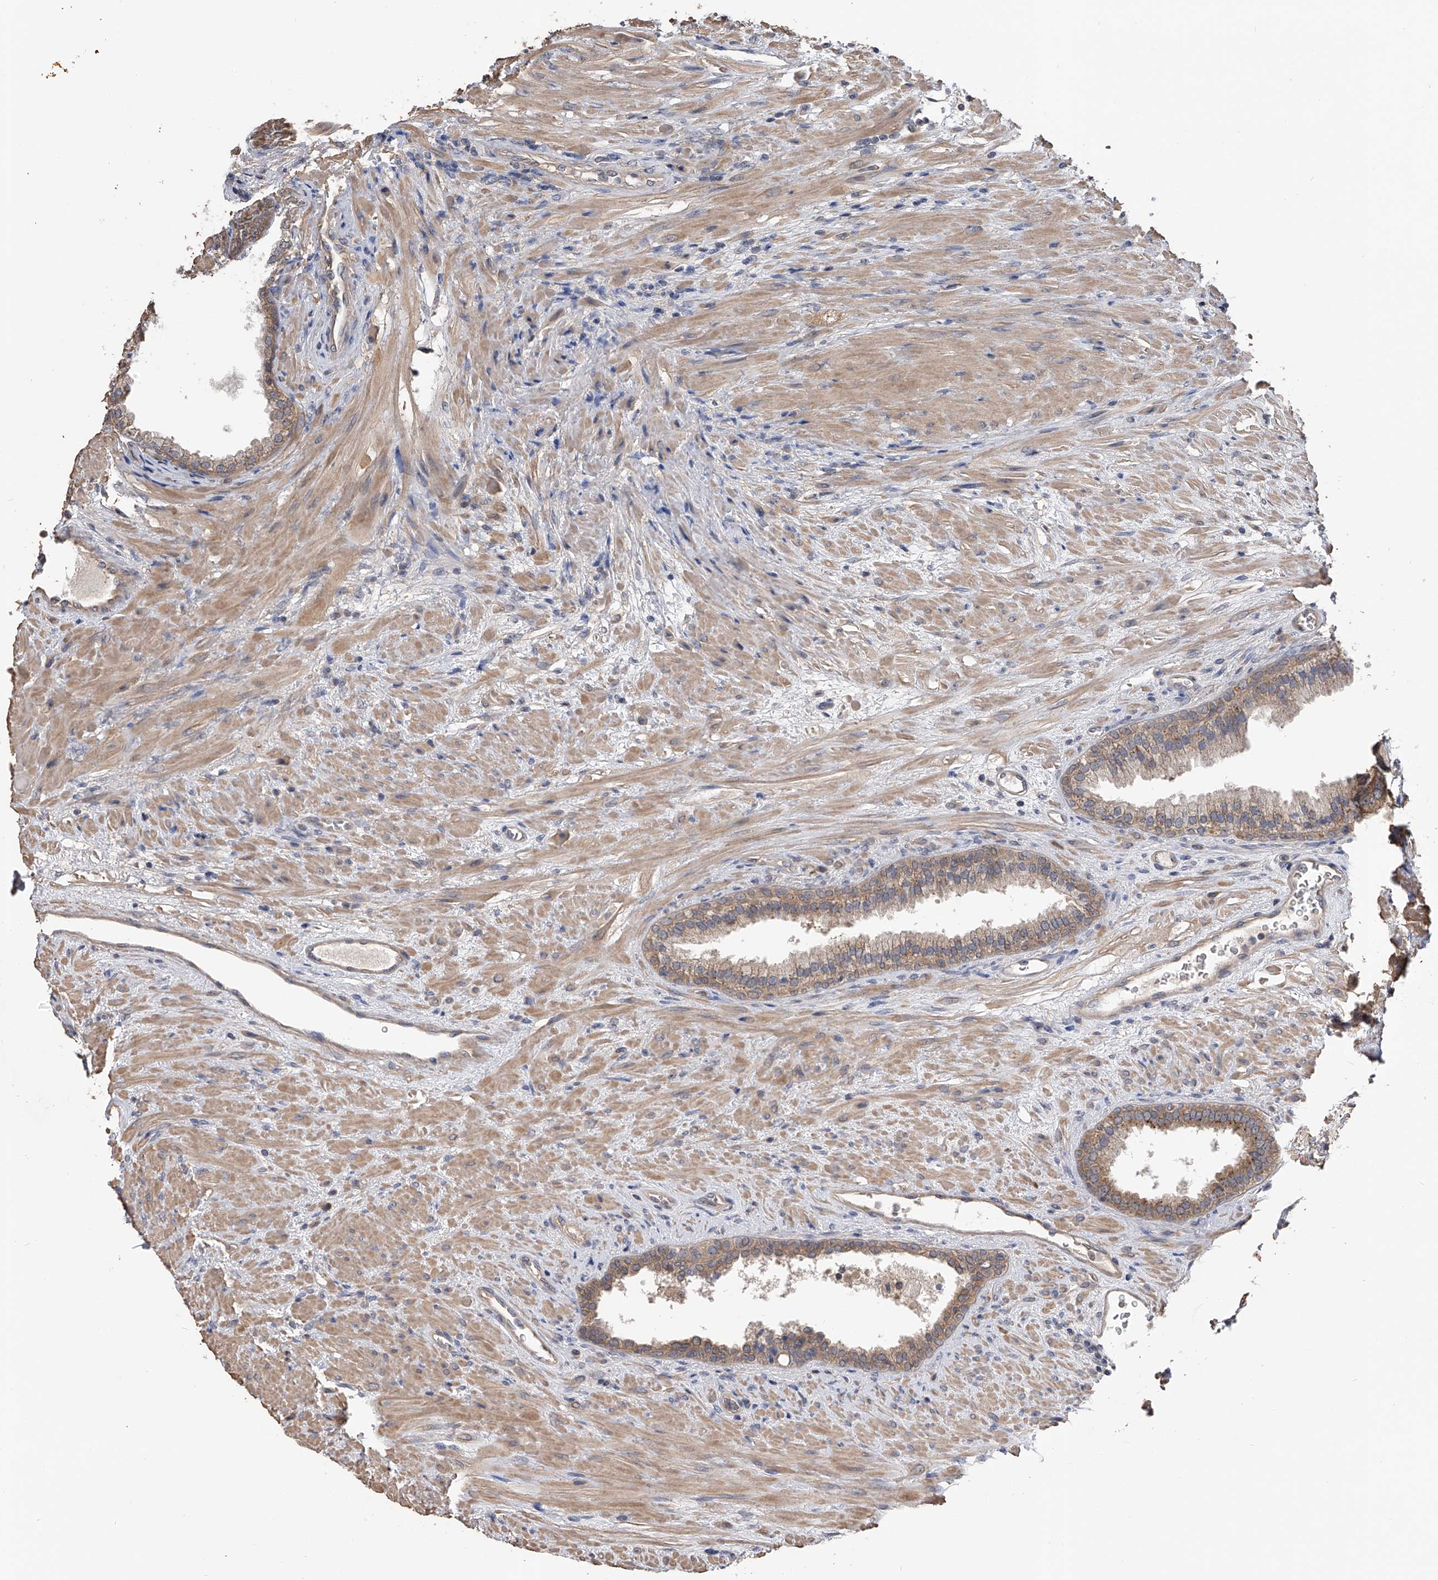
{"staining": {"intensity": "weak", "quantity": ">75%", "location": "cytoplasmic/membranous"}, "tissue": "prostate", "cell_type": "Glandular cells", "image_type": "normal", "snomed": [{"axis": "morphology", "description": "Normal tissue, NOS"}, {"axis": "topography", "description": "Prostate"}], "caption": "Unremarkable prostate was stained to show a protein in brown. There is low levels of weak cytoplasmic/membranous expression in about >75% of glandular cells. (Stains: DAB in brown, nuclei in blue, Microscopy: brightfield microscopy at high magnification).", "gene": "CFAP298", "patient": {"sex": "male", "age": 76}}